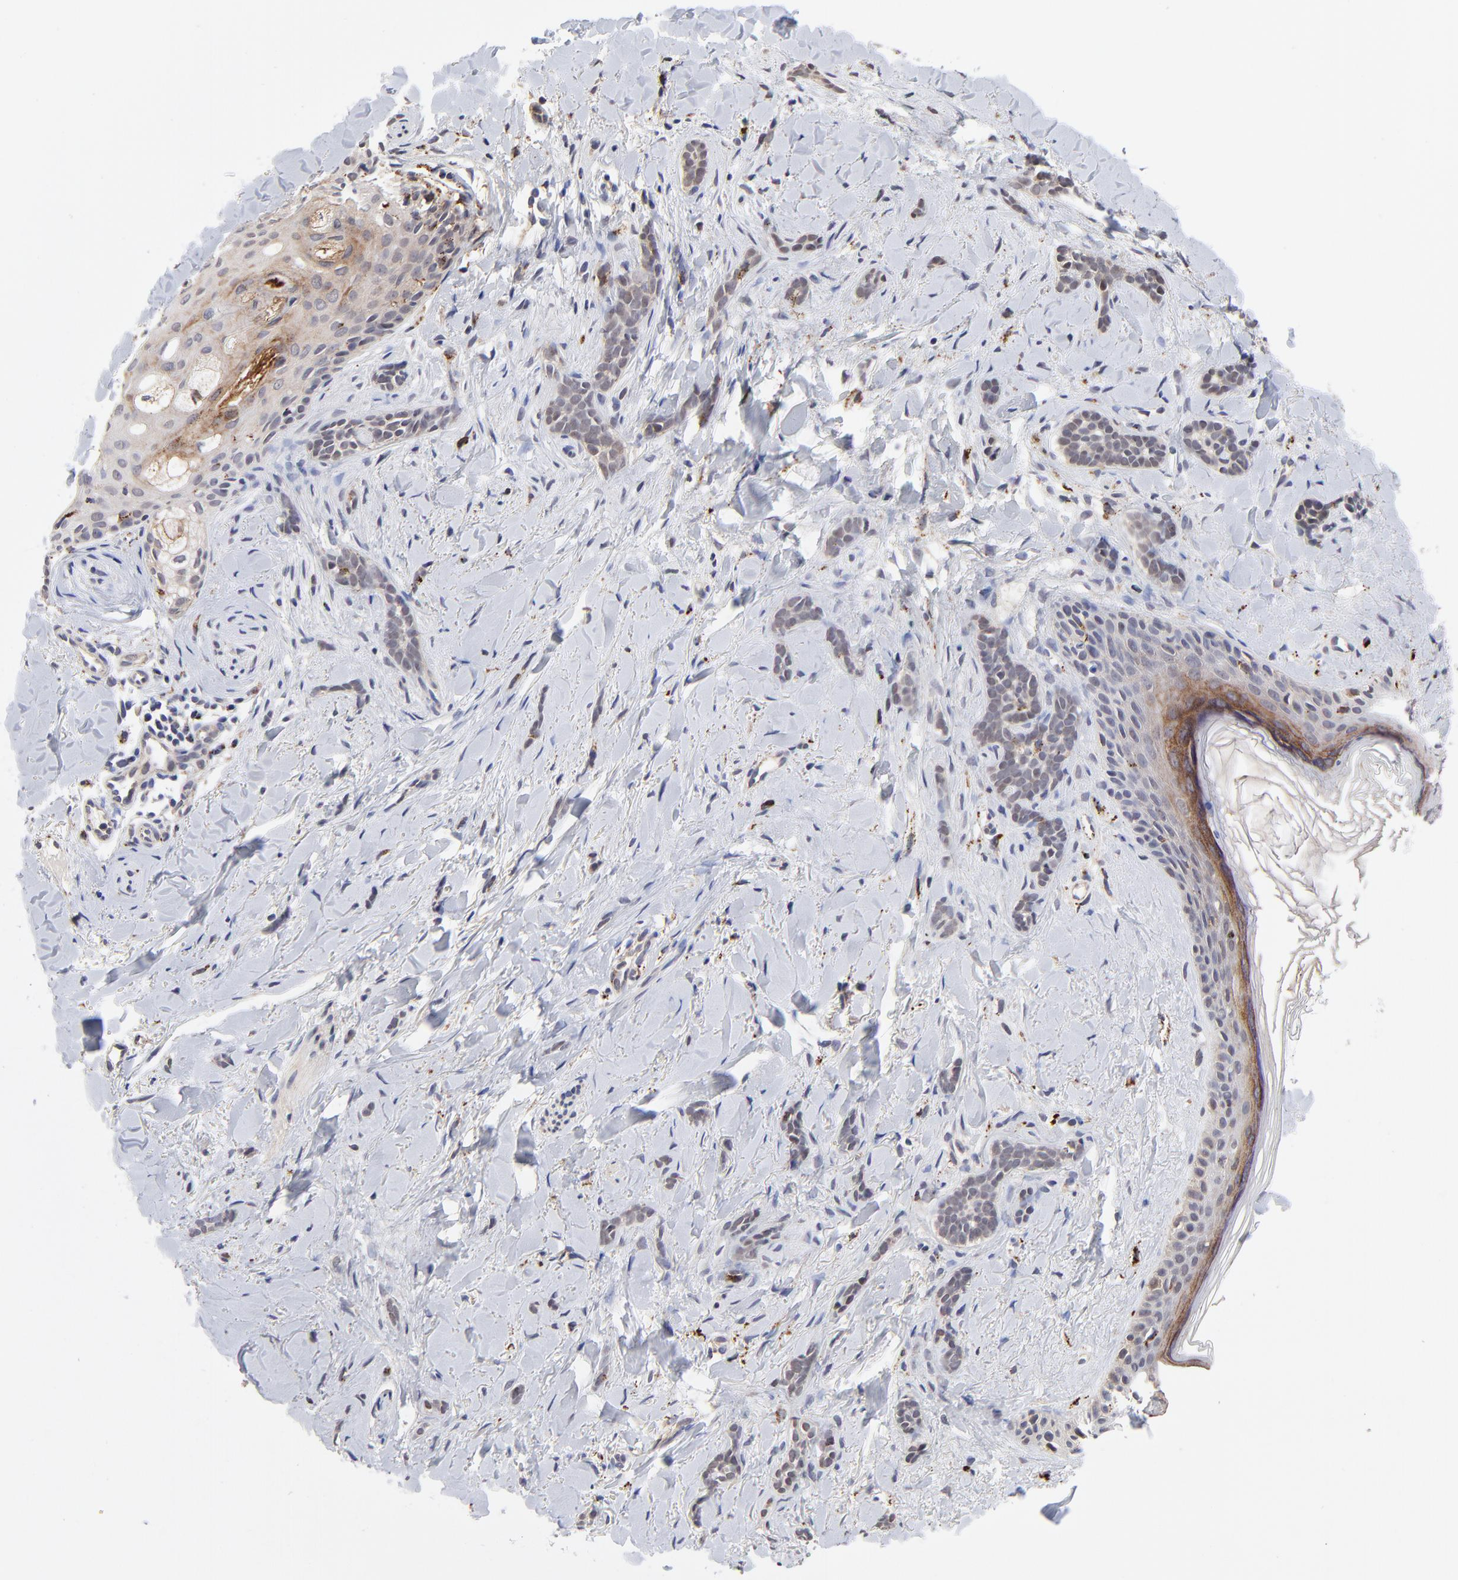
{"staining": {"intensity": "weak", "quantity": "<25%", "location": "cytoplasmic/membranous"}, "tissue": "skin cancer", "cell_type": "Tumor cells", "image_type": "cancer", "snomed": [{"axis": "morphology", "description": "Basal cell carcinoma"}, {"axis": "topography", "description": "Skin"}], "caption": "A histopathology image of basal cell carcinoma (skin) stained for a protein reveals no brown staining in tumor cells.", "gene": "PDE4B", "patient": {"sex": "female", "age": 37}}